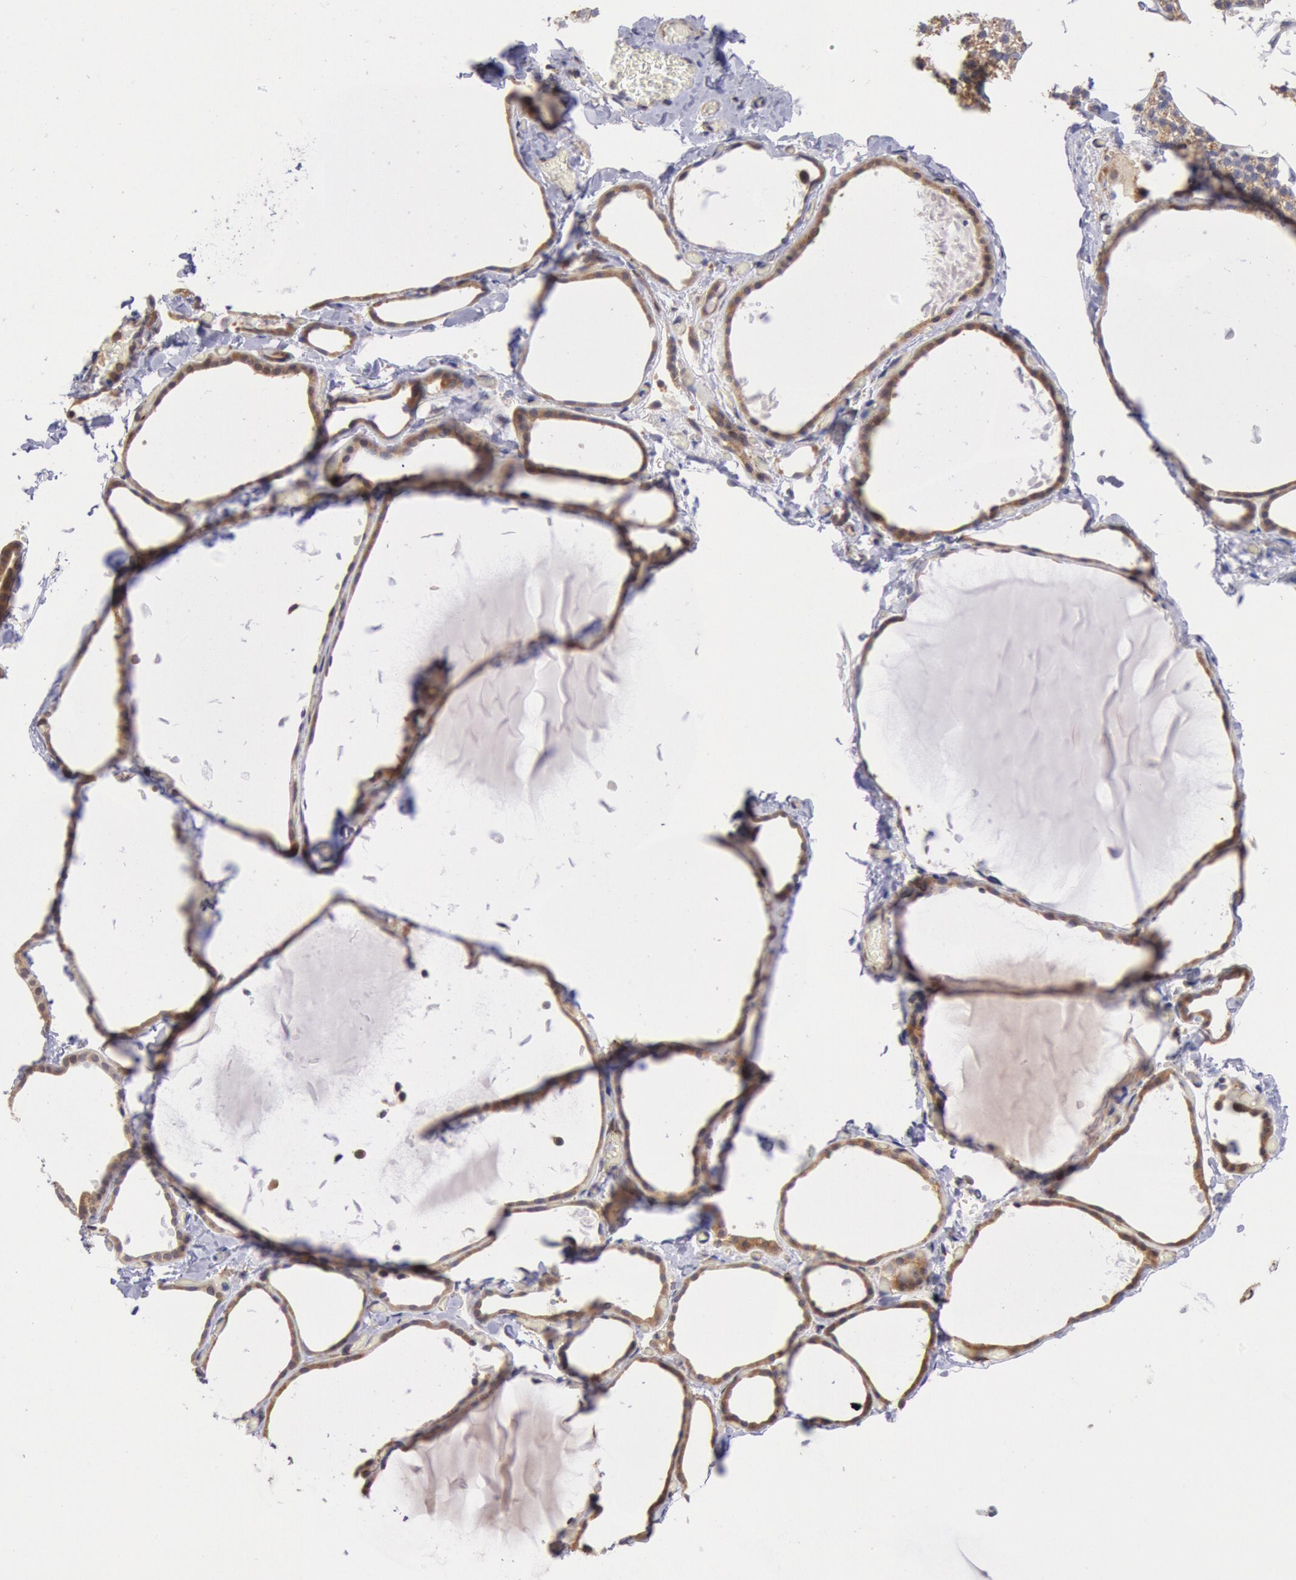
{"staining": {"intensity": "moderate", "quantity": ">75%", "location": "cytoplasmic/membranous"}, "tissue": "thyroid gland", "cell_type": "Glandular cells", "image_type": "normal", "snomed": [{"axis": "morphology", "description": "Normal tissue, NOS"}, {"axis": "topography", "description": "Thyroid gland"}], "caption": "Brown immunohistochemical staining in unremarkable human thyroid gland displays moderate cytoplasmic/membranous positivity in approximately >75% of glandular cells. (IHC, brightfield microscopy, high magnification).", "gene": "DRG1", "patient": {"sex": "female", "age": 22}}